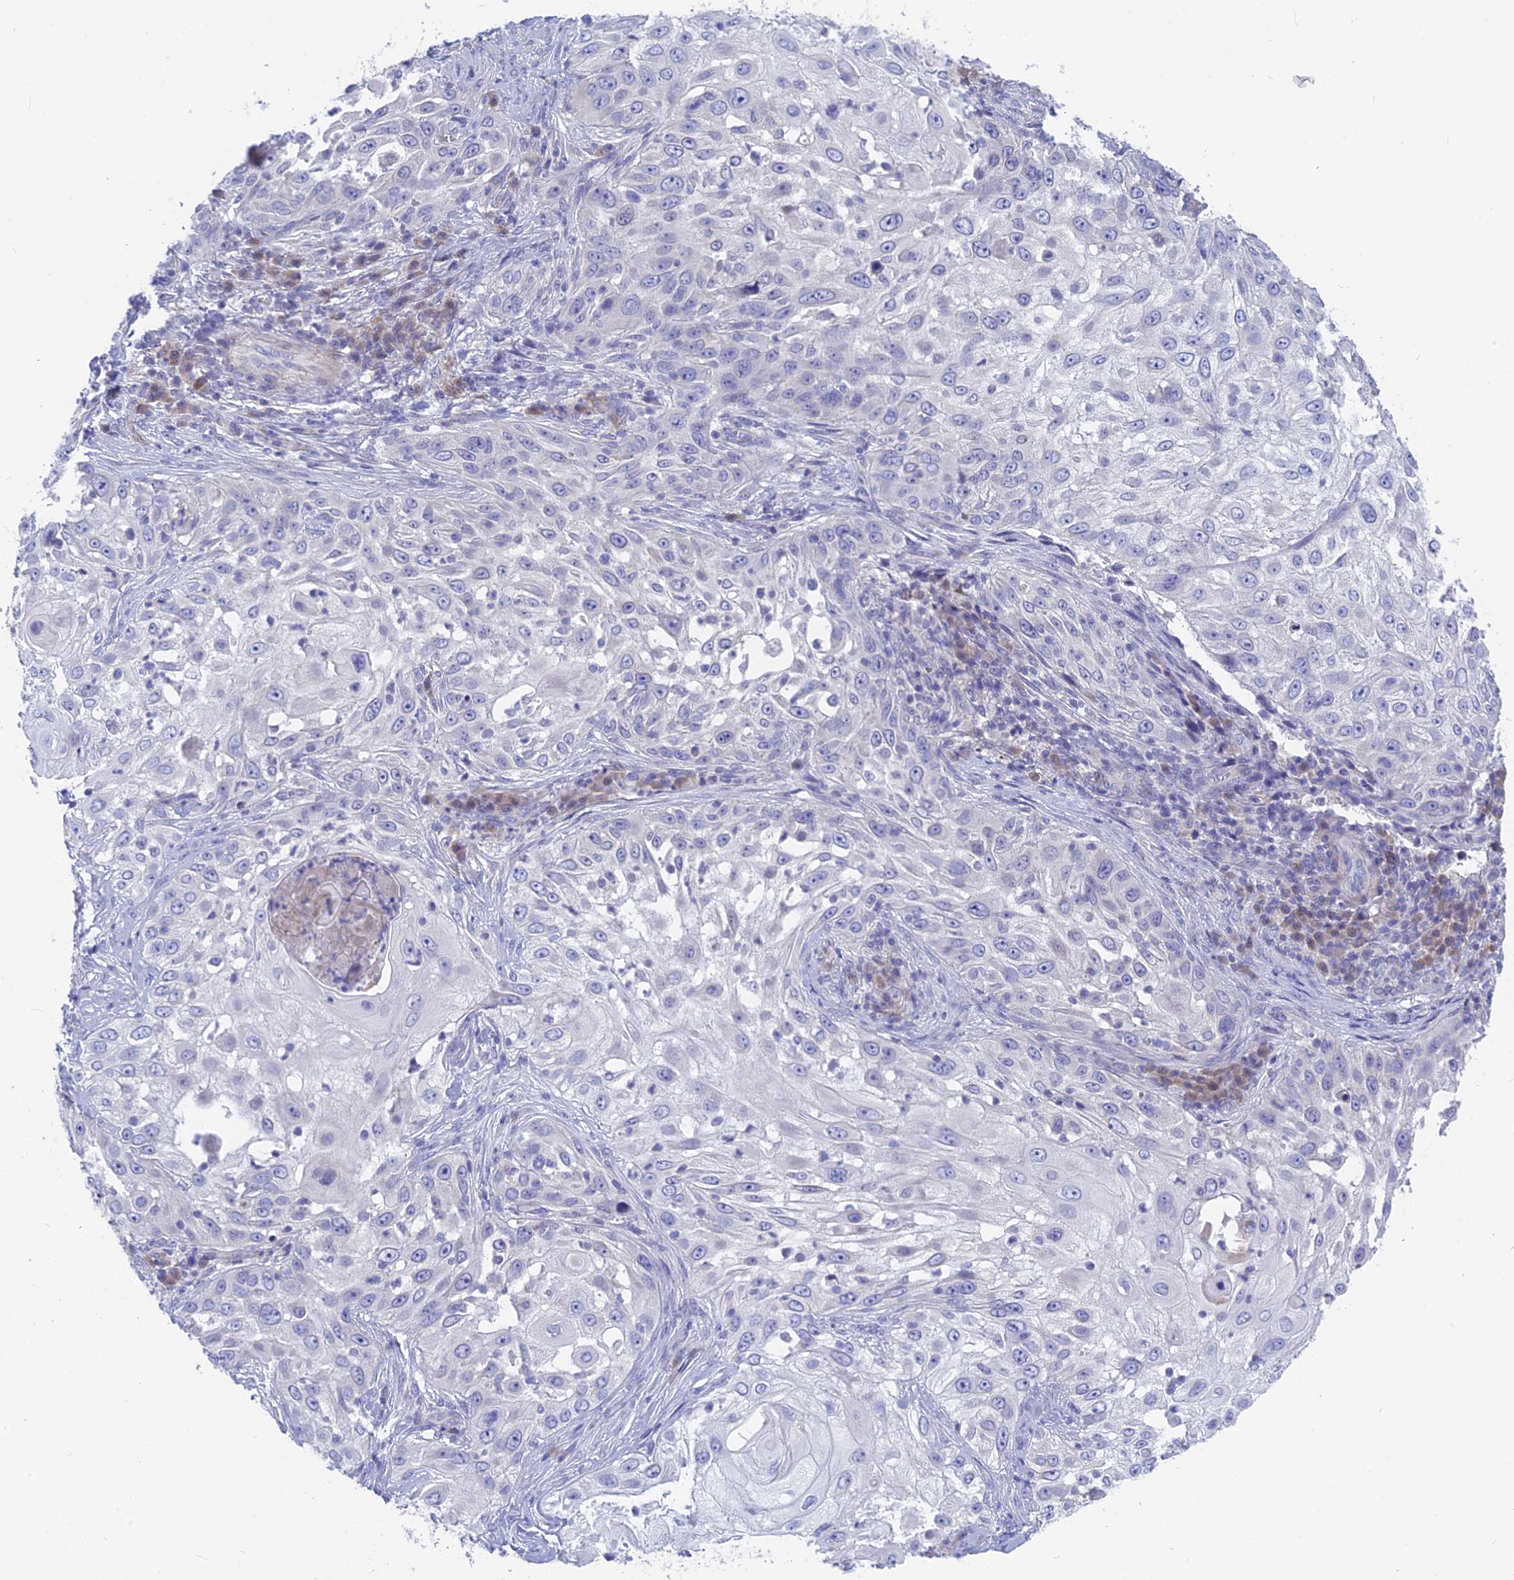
{"staining": {"intensity": "negative", "quantity": "none", "location": "none"}, "tissue": "skin cancer", "cell_type": "Tumor cells", "image_type": "cancer", "snomed": [{"axis": "morphology", "description": "Squamous cell carcinoma, NOS"}, {"axis": "topography", "description": "Skin"}], "caption": "High magnification brightfield microscopy of skin cancer (squamous cell carcinoma) stained with DAB (brown) and counterstained with hematoxylin (blue): tumor cells show no significant positivity.", "gene": "SNTN", "patient": {"sex": "female", "age": 44}}